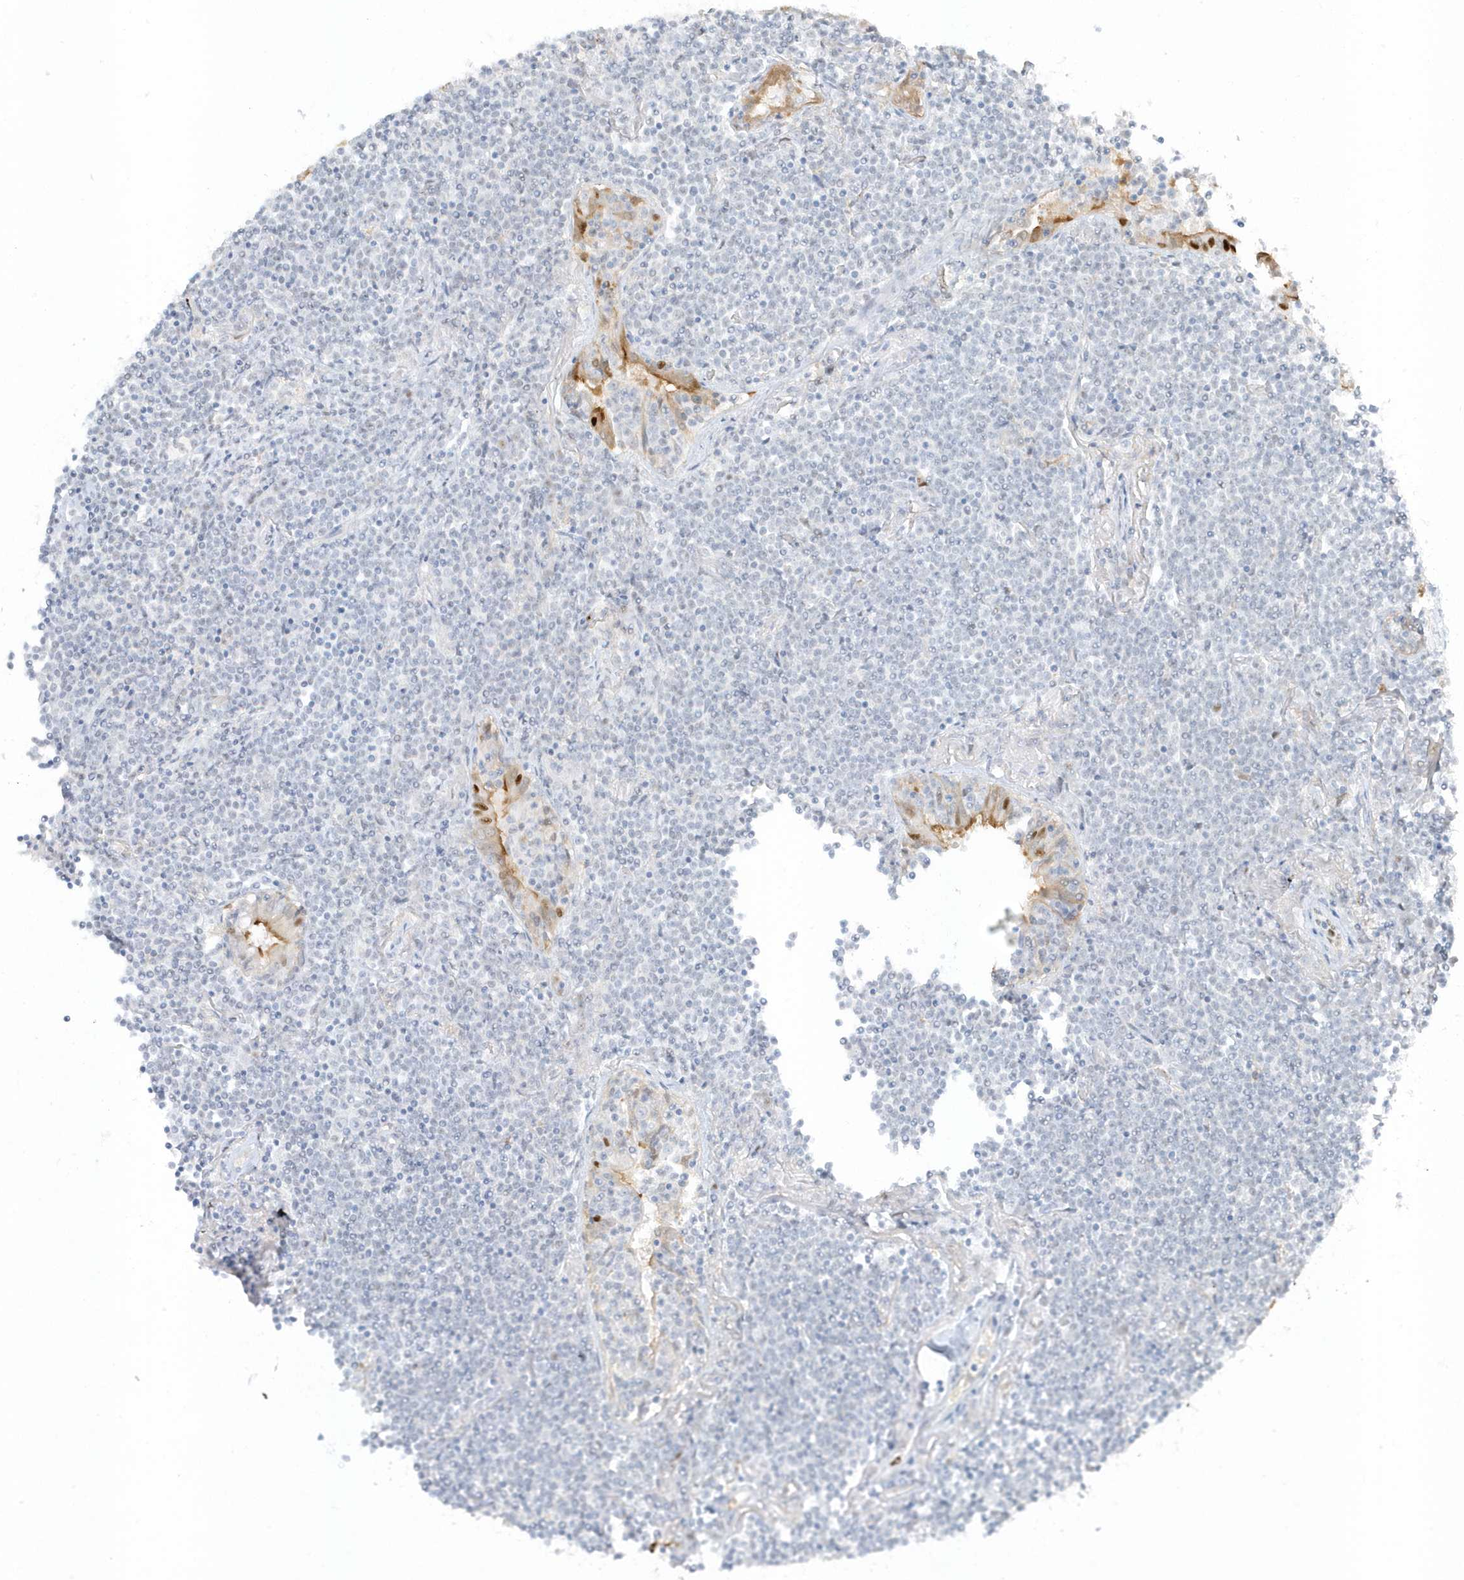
{"staining": {"intensity": "negative", "quantity": "none", "location": "none"}, "tissue": "lymphoma", "cell_type": "Tumor cells", "image_type": "cancer", "snomed": [{"axis": "morphology", "description": "Malignant lymphoma, non-Hodgkin's type, Low grade"}, {"axis": "topography", "description": "Lung"}], "caption": "DAB immunohistochemical staining of human lymphoma shows no significant staining in tumor cells.", "gene": "SMIM34", "patient": {"sex": "female", "age": 71}}